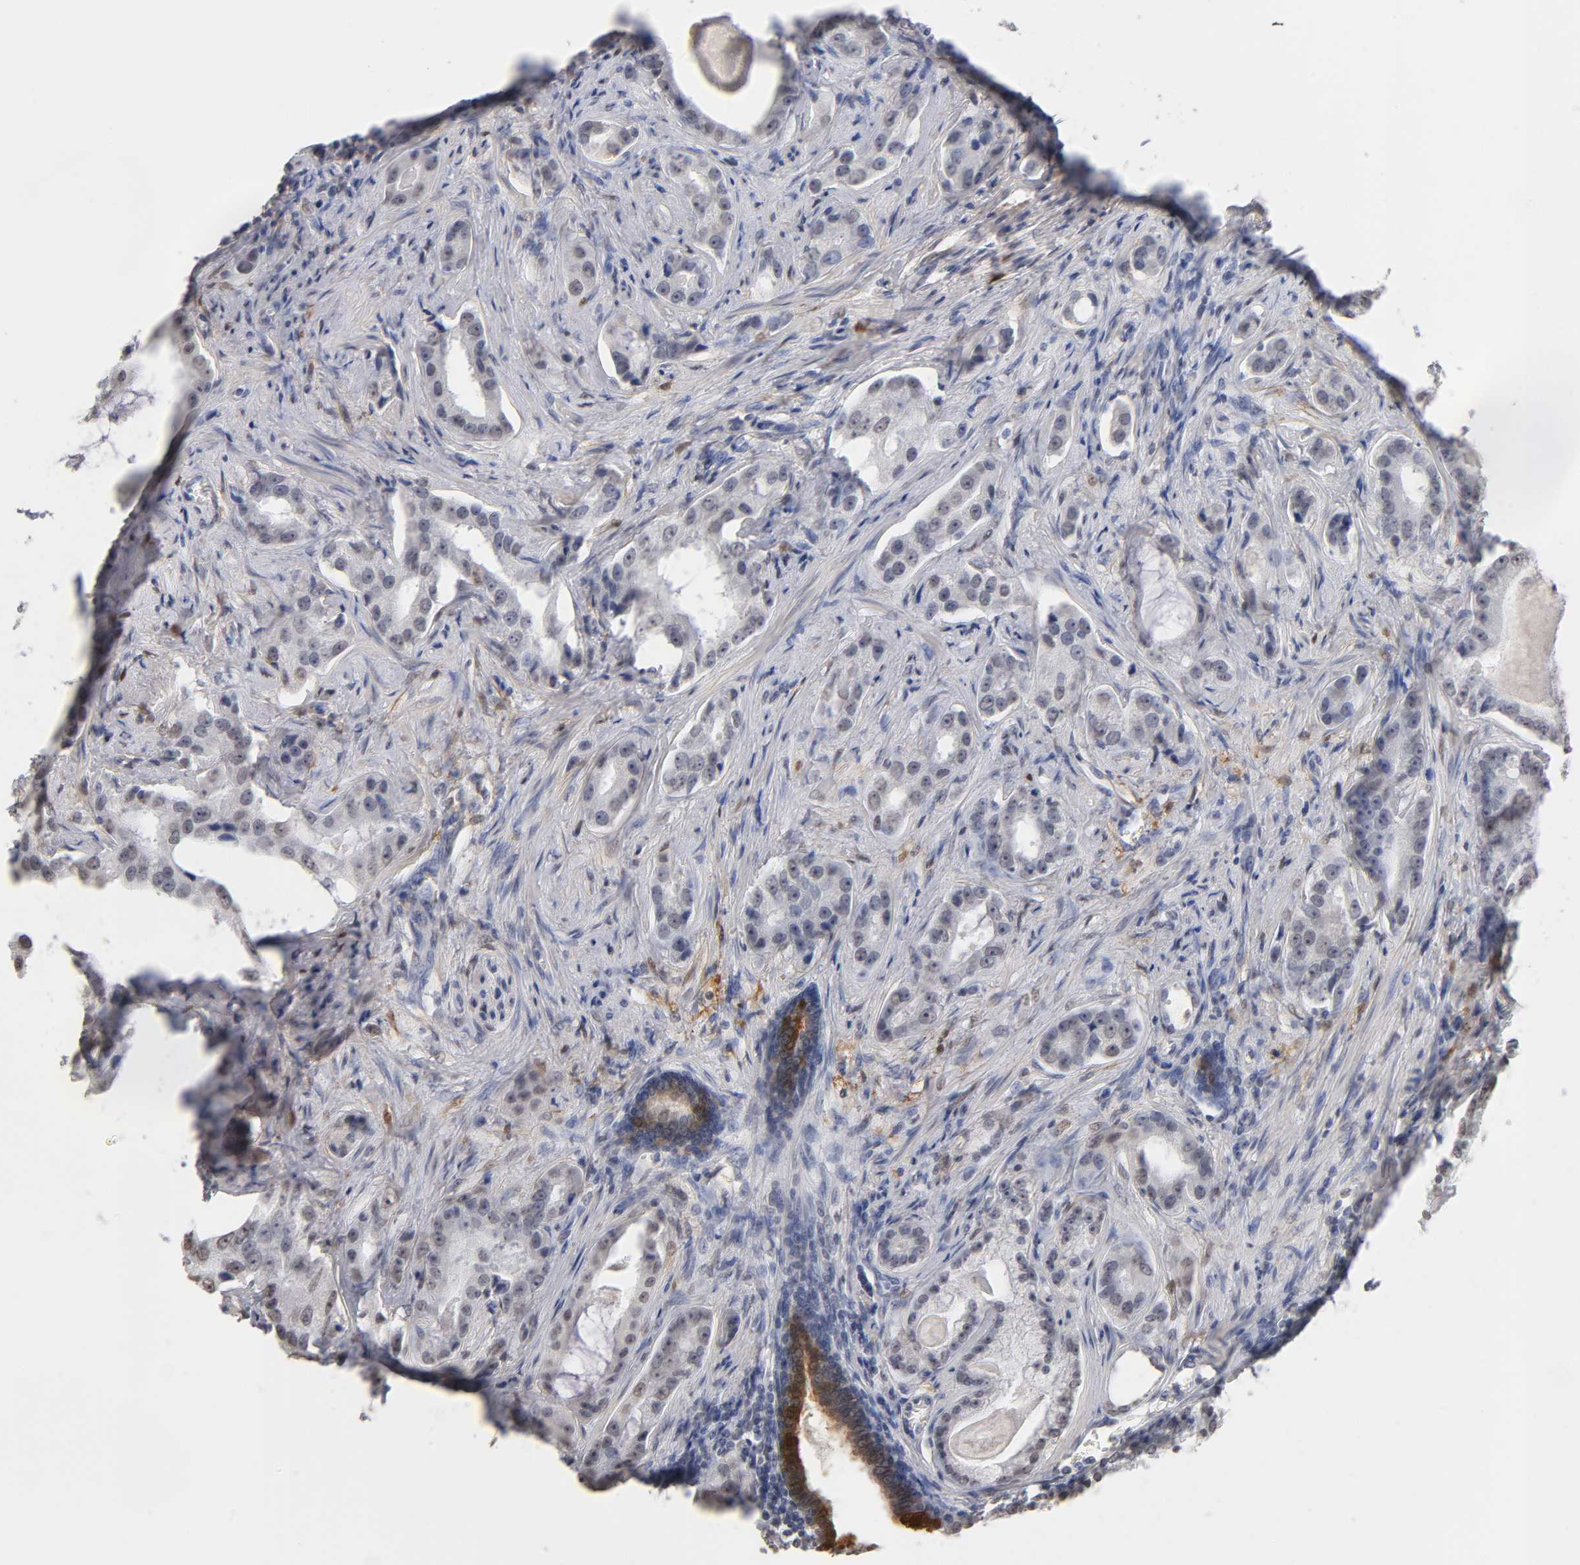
{"staining": {"intensity": "weak", "quantity": "<25%", "location": "nuclear"}, "tissue": "prostate cancer", "cell_type": "Tumor cells", "image_type": "cancer", "snomed": [{"axis": "morphology", "description": "Adenocarcinoma, Low grade"}, {"axis": "topography", "description": "Prostate"}], "caption": "DAB immunohistochemical staining of prostate adenocarcinoma (low-grade) reveals no significant staining in tumor cells.", "gene": "CRABP2", "patient": {"sex": "male", "age": 59}}